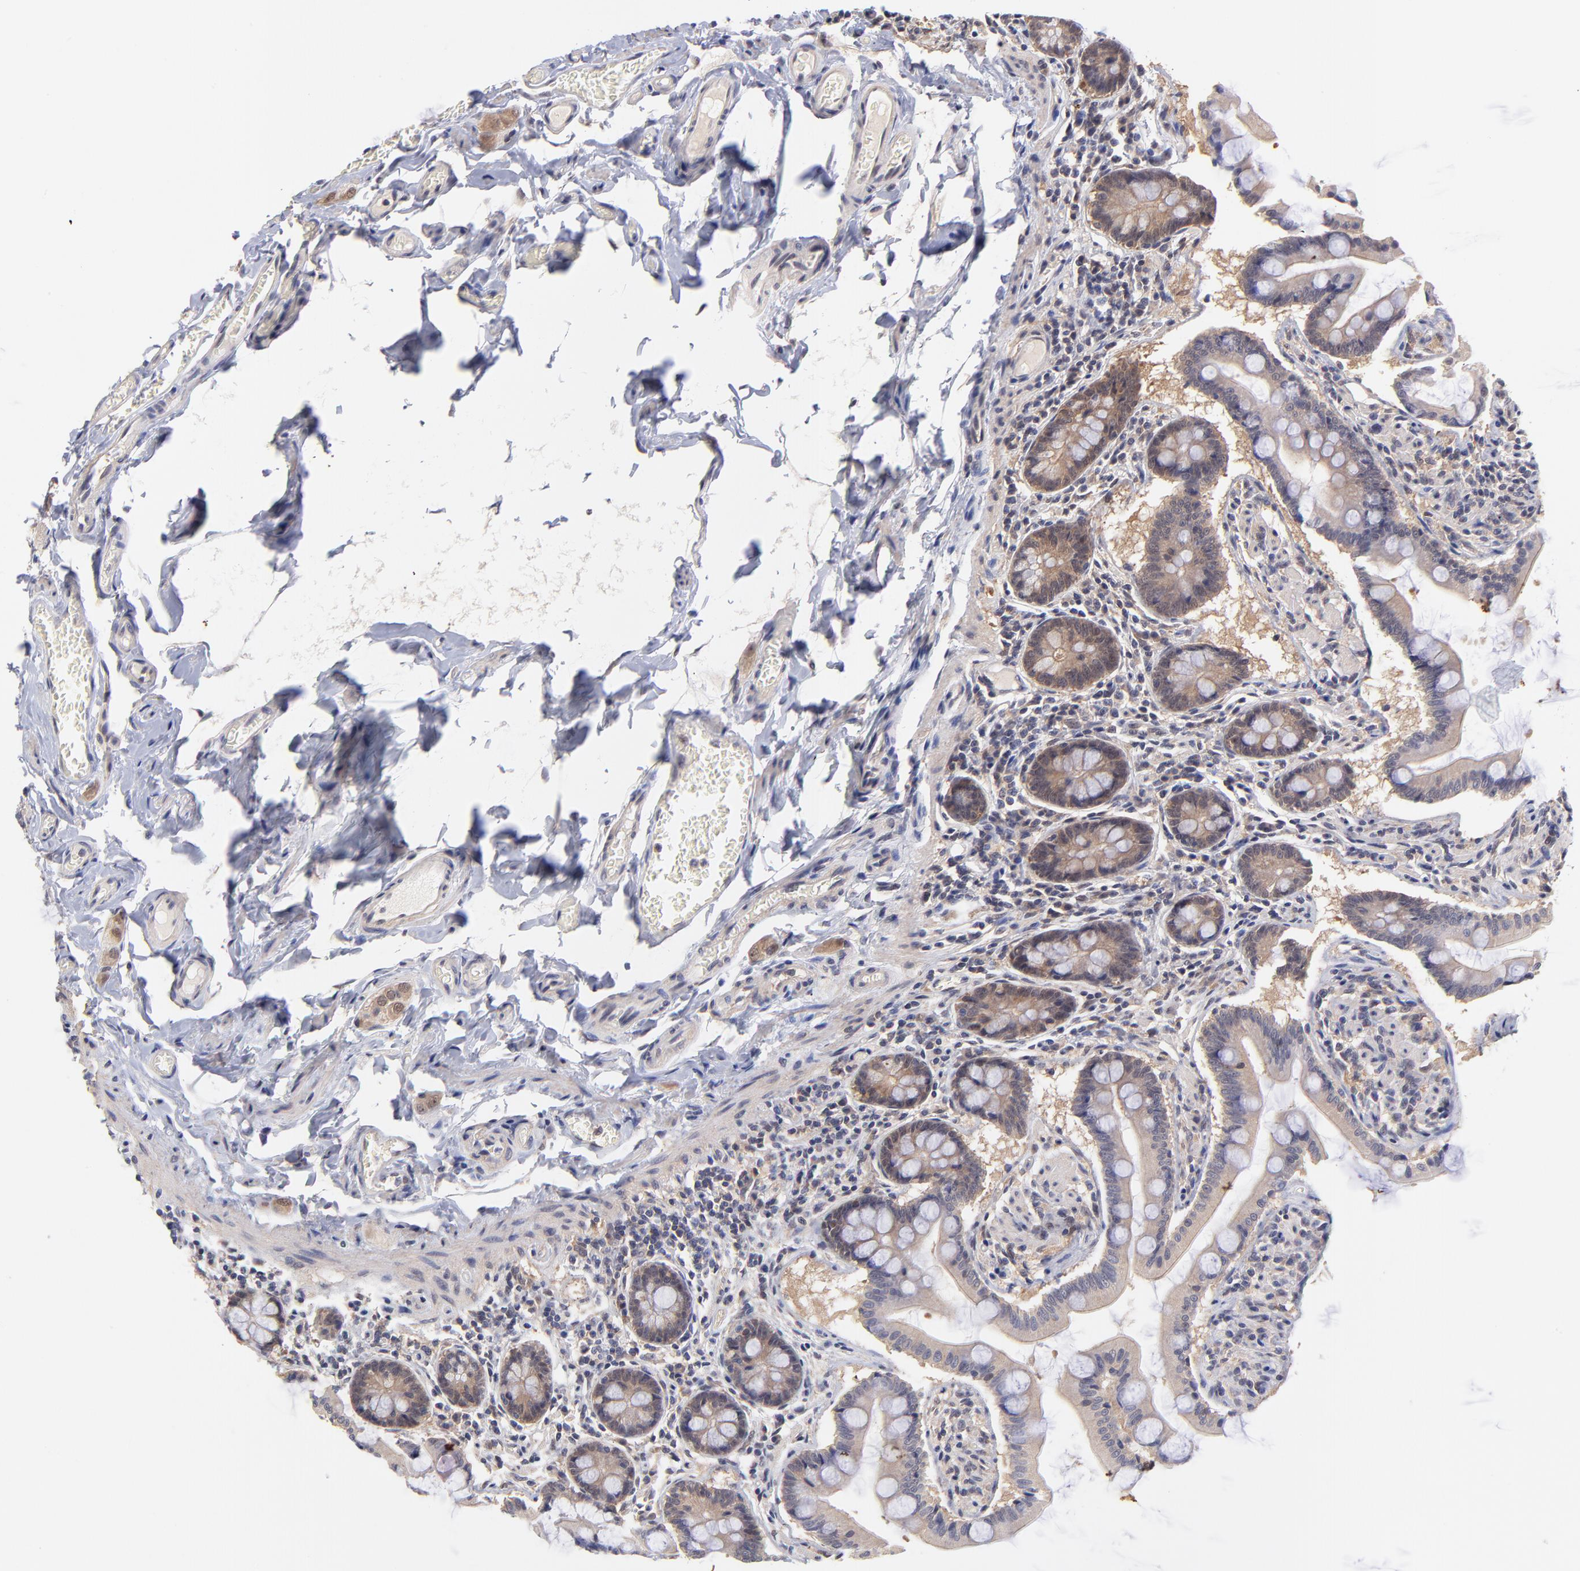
{"staining": {"intensity": "weak", "quantity": ">75%", "location": "cytoplasmic/membranous"}, "tissue": "small intestine", "cell_type": "Glandular cells", "image_type": "normal", "snomed": [{"axis": "morphology", "description": "Normal tissue, NOS"}, {"axis": "topography", "description": "Small intestine"}], "caption": "Glandular cells reveal low levels of weak cytoplasmic/membranous positivity in about >75% of cells in unremarkable human small intestine. (brown staining indicates protein expression, while blue staining denotes nuclei).", "gene": "UBE2E2", "patient": {"sex": "male", "age": 41}}